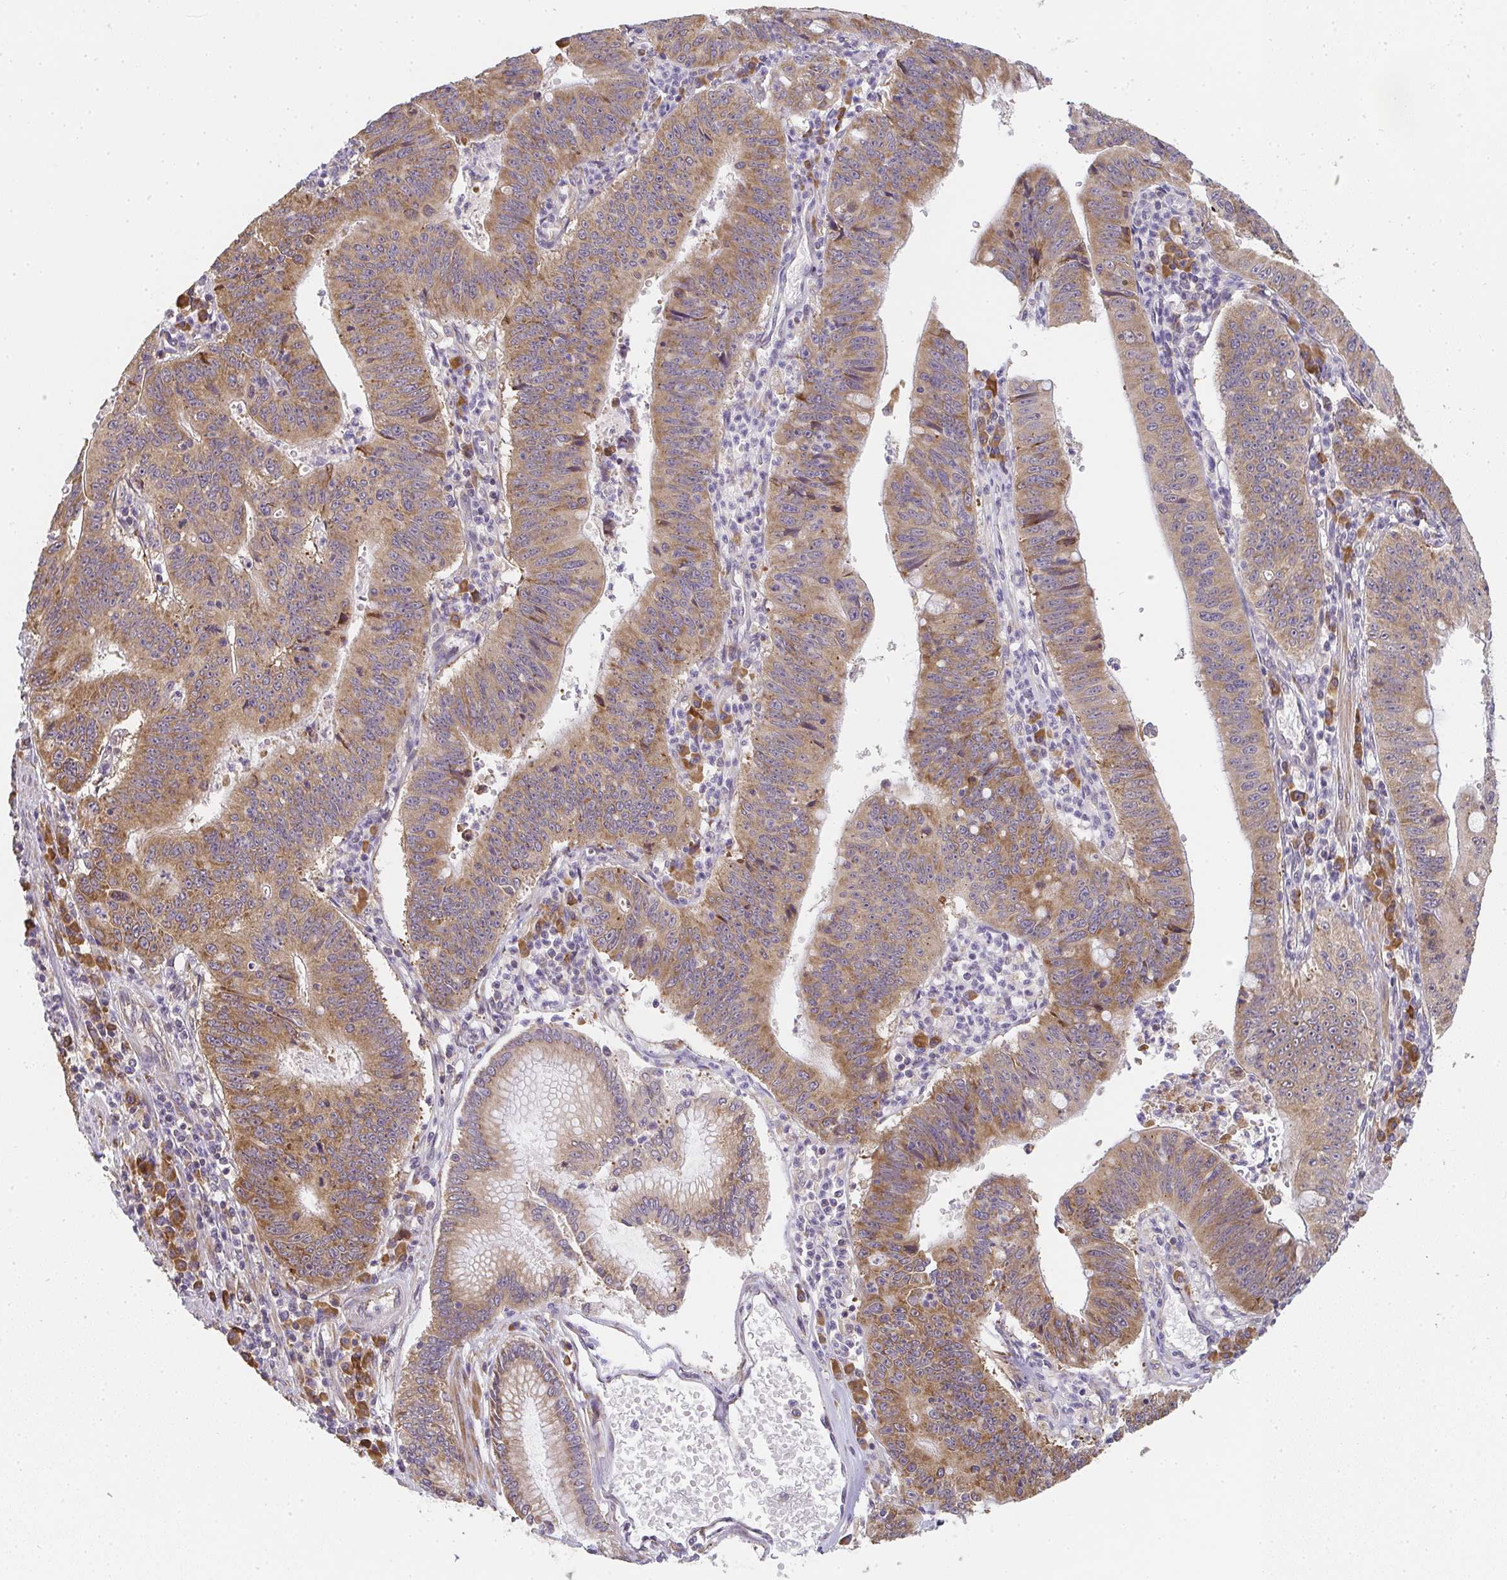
{"staining": {"intensity": "moderate", "quantity": ">75%", "location": "cytoplasmic/membranous"}, "tissue": "stomach cancer", "cell_type": "Tumor cells", "image_type": "cancer", "snomed": [{"axis": "morphology", "description": "Adenocarcinoma, NOS"}, {"axis": "topography", "description": "Stomach"}], "caption": "This photomicrograph demonstrates stomach adenocarcinoma stained with immunohistochemistry (IHC) to label a protein in brown. The cytoplasmic/membranous of tumor cells show moderate positivity for the protein. Nuclei are counter-stained blue.", "gene": "SLC35B3", "patient": {"sex": "male", "age": 59}}